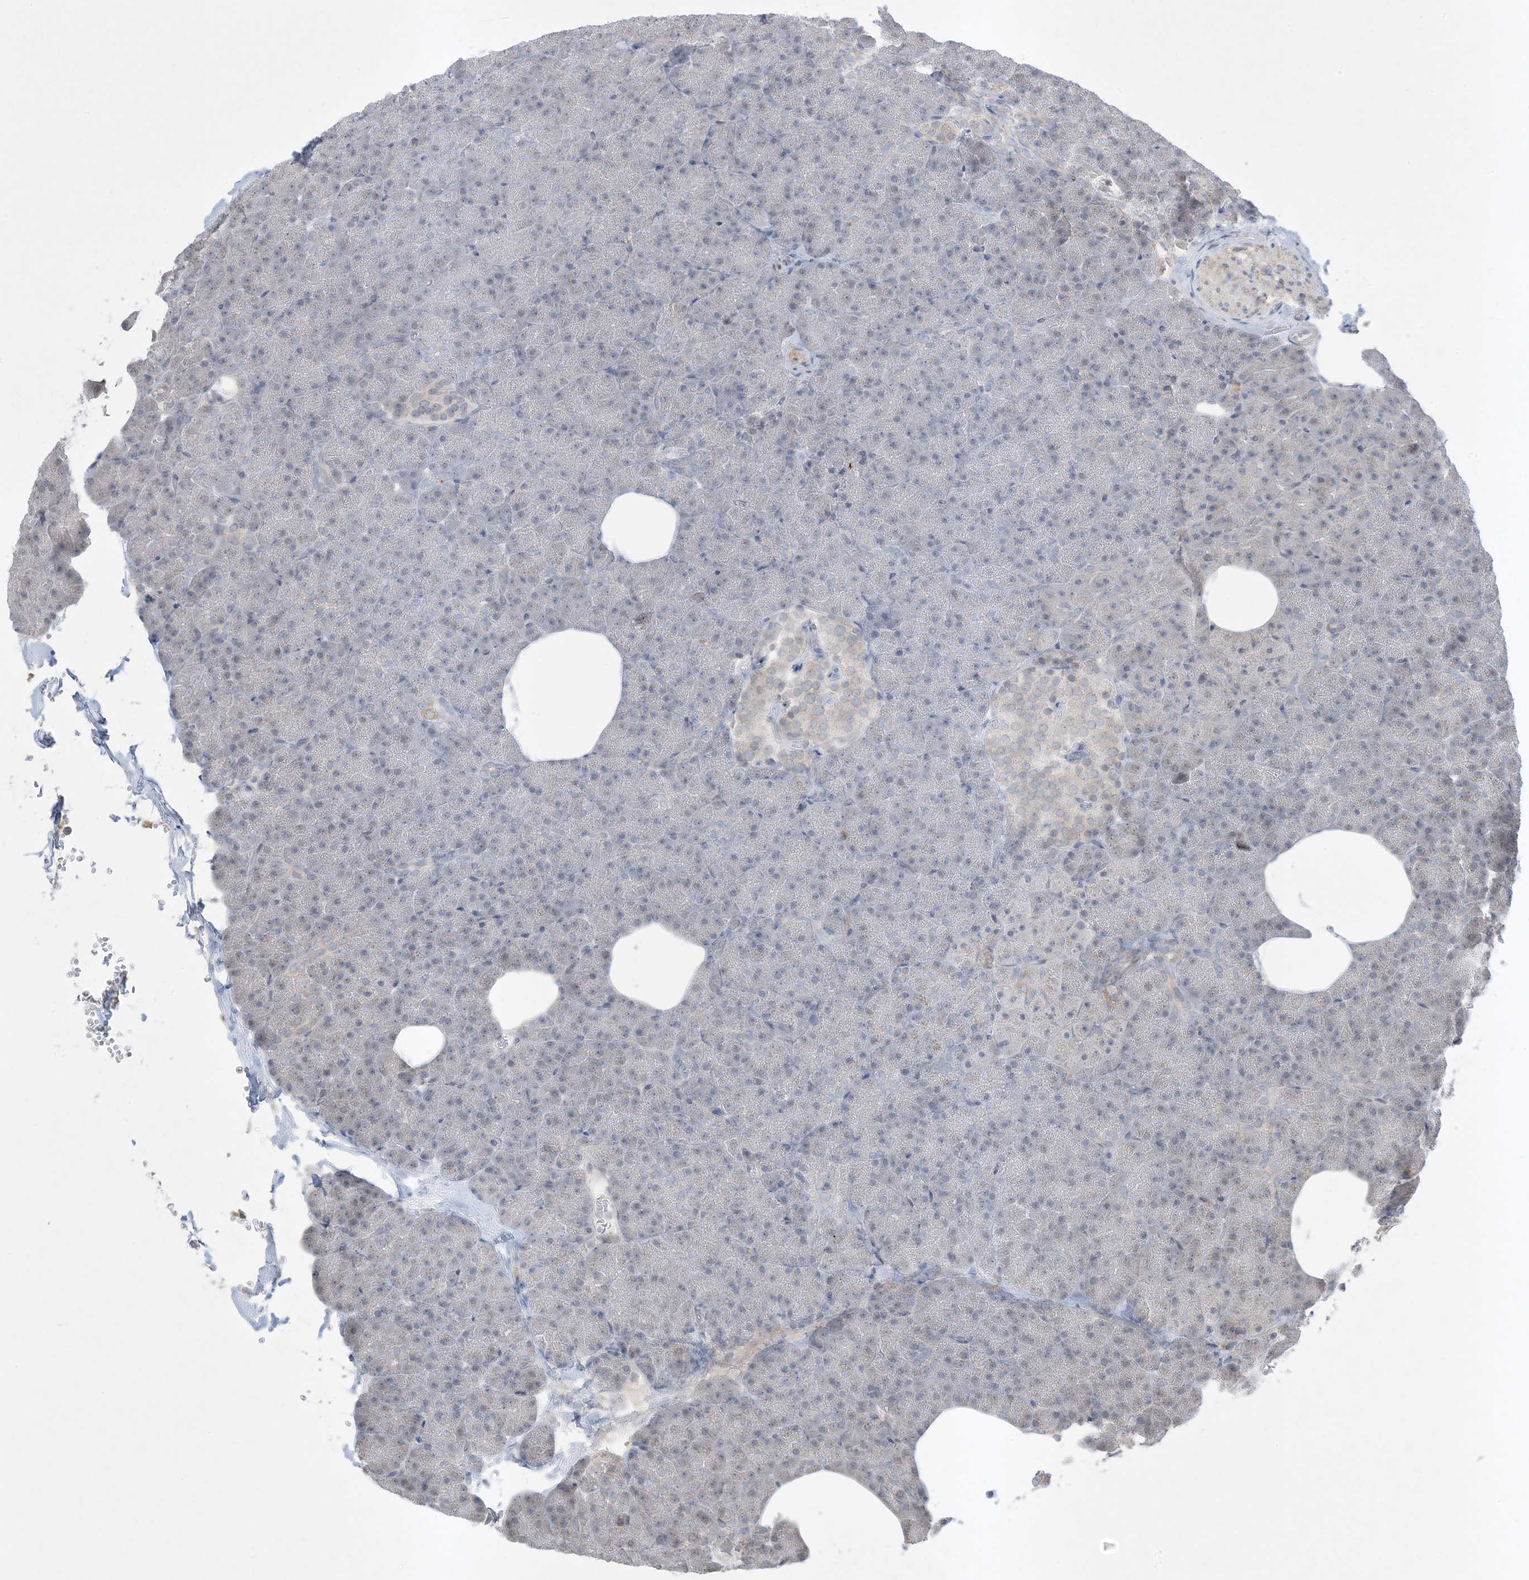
{"staining": {"intensity": "moderate", "quantity": "<25%", "location": "cytoplasmic/membranous"}, "tissue": "pancreas", "cell_type": "Exocrine glandular cells", "image_type": "normal", "snomed": [{"axis": "morphology", "description": "Normal tissue, NOS"}, {"axis": "morphology", "description": "Carcinoid, malignant, NOS"}, {"axis": "topography", "description": "Pancreas"}], "caption": "Brown immunohistochemical staining in unremarkable human pancreas shows moderate cytoplasmic/membranous expression in about <25% of exocrine glandular cells. The protein is stained brown, and the nuclei are stained in blue (DAB (3,3'-diaminobenzidine) IHC with brightfield microscopy, high magnification).", "gene": "FNDC1", "patient": {"sex": "female", "age": 35}}